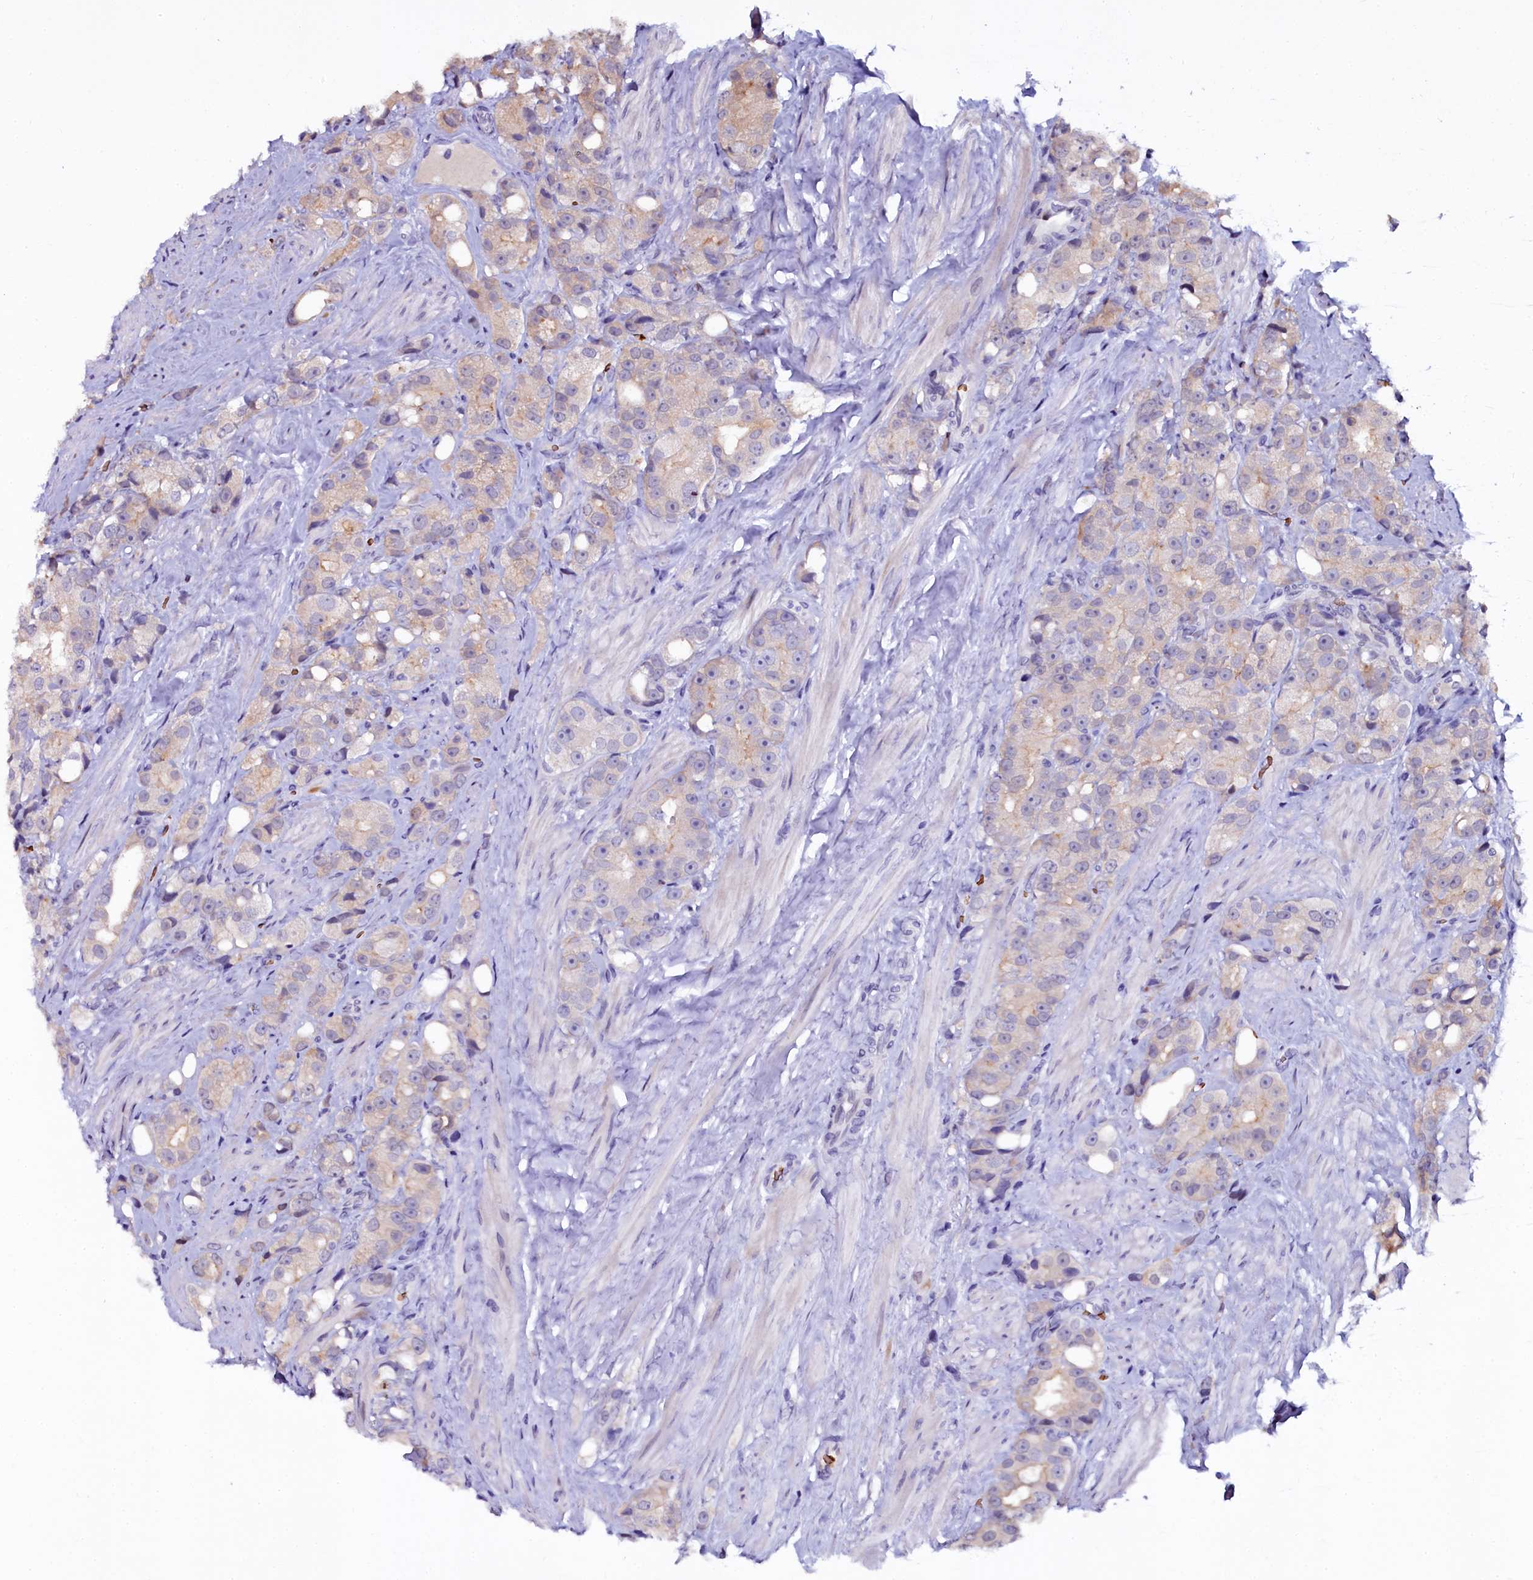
{"staining": {"intensity": "negative", "quantity": "none", "location": "none"}, "tissue": "prostate cancer", "cell_type": "Tumor cells", "image_type": "cancer", "snomed": [{"axis": "morphology", "description": "Adenocarcinoma, NOS"}, {"axis": "topography", "description": "Prostate"}], "caption": "A micrograph of prostate adenocarcinoma stained for a protein reveals no brown staining in tumor cells.", "gene": "CTDSPL2", "patient": {"sex": "male", "age": 79}}